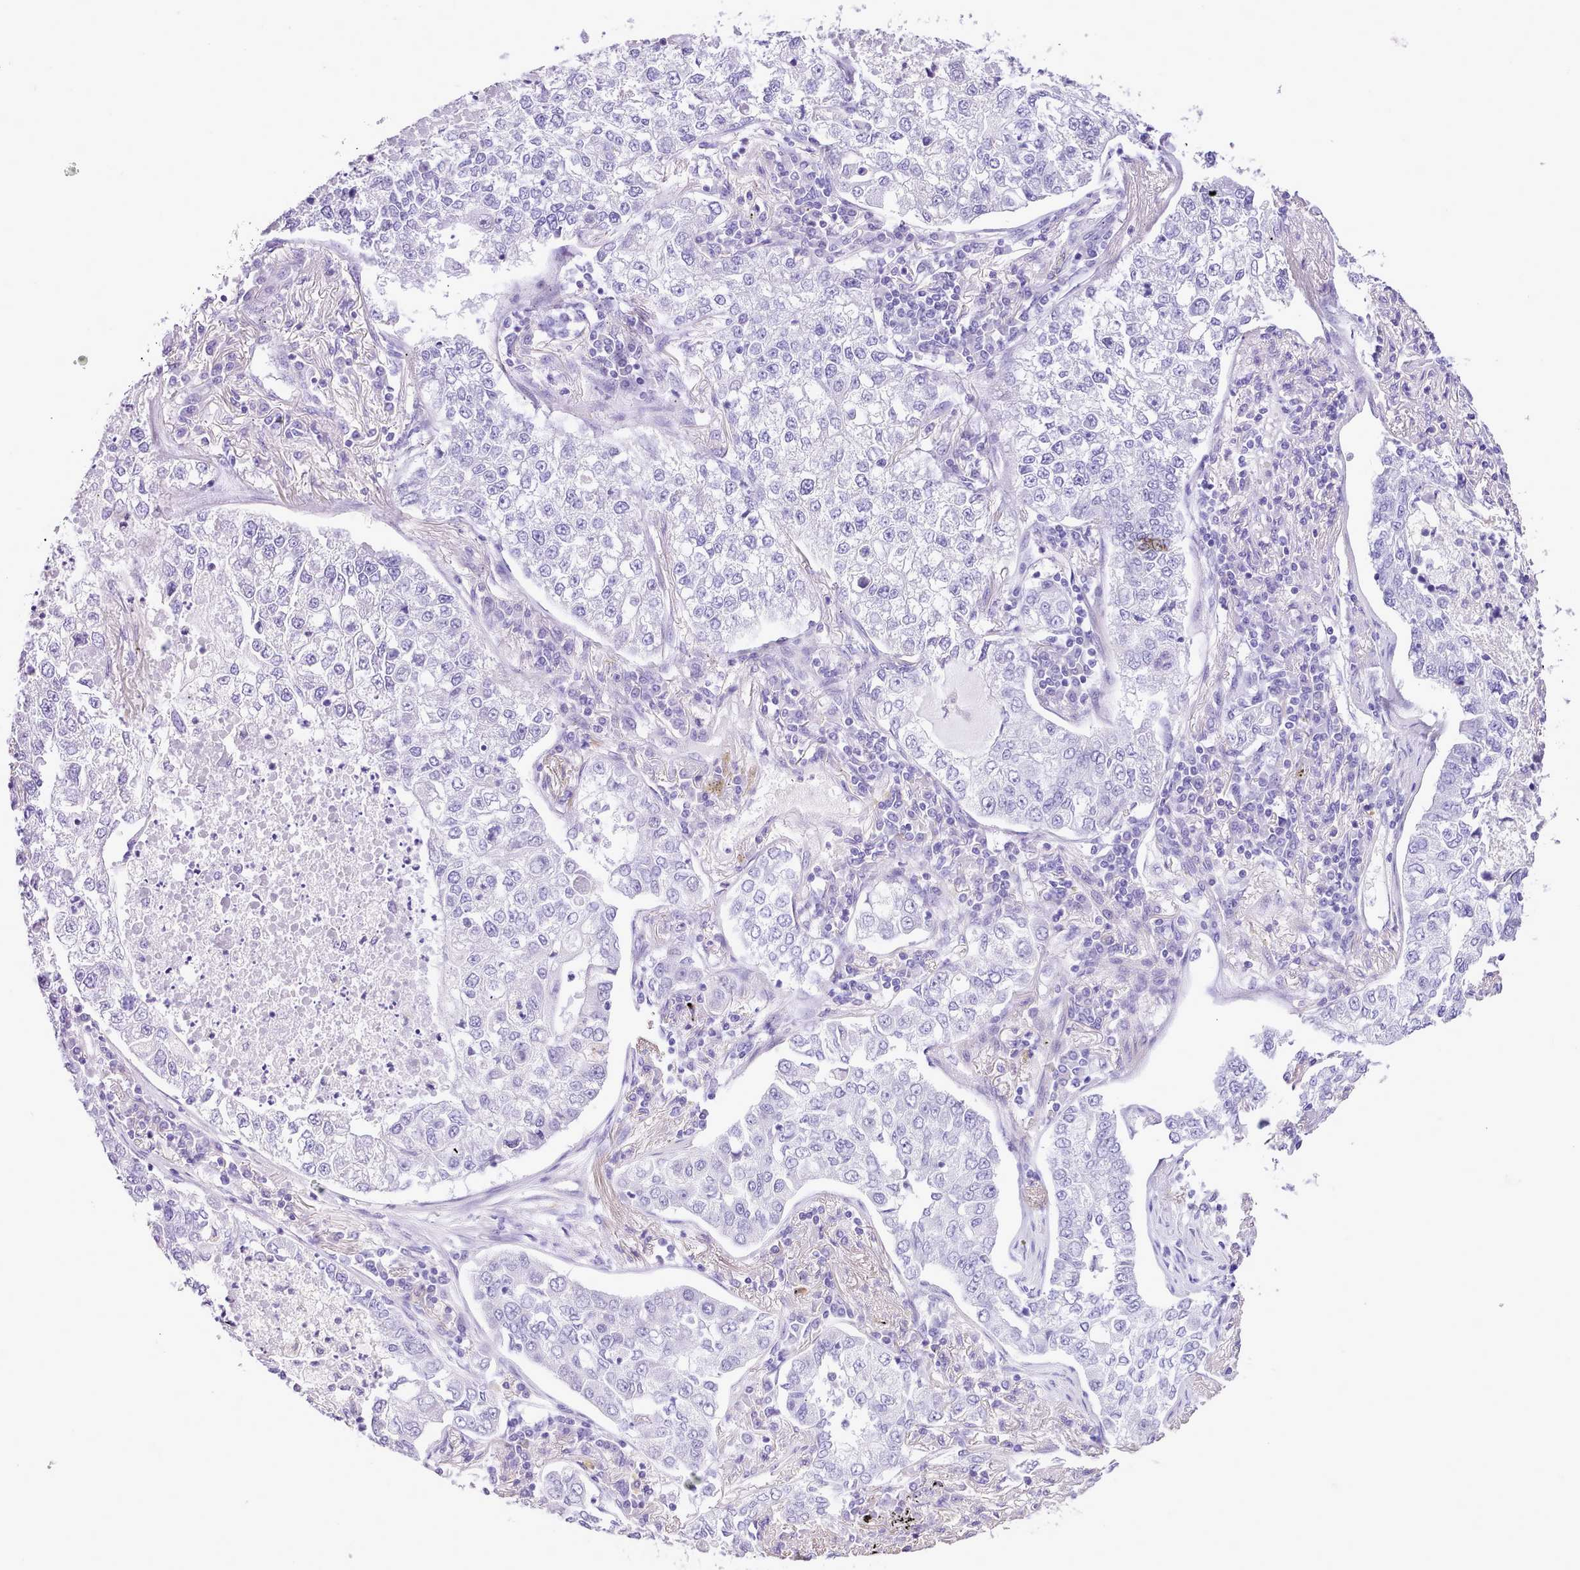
{"staining": {"intensity": "negative", "quantity": "none", "location": "none"}, "tissue": "lung cancer", "cell_type": "Tumor cells", "image_type": "cancer", "snomed": [{"axis": "morphology", "description": "Adenocarcinoma, NOS"}, {"axis": "topography", "description": "Lung"}], "caption": "Immunohistochemistry image of neoplastic tissue: adenocarcinoma (lung) stained with DAB (3,3'-diaminobenzidine) displays no significant protein staining in tumor cells.", "gene": "LRRC37A", "patient": {"sex": "male", "age": 49}}